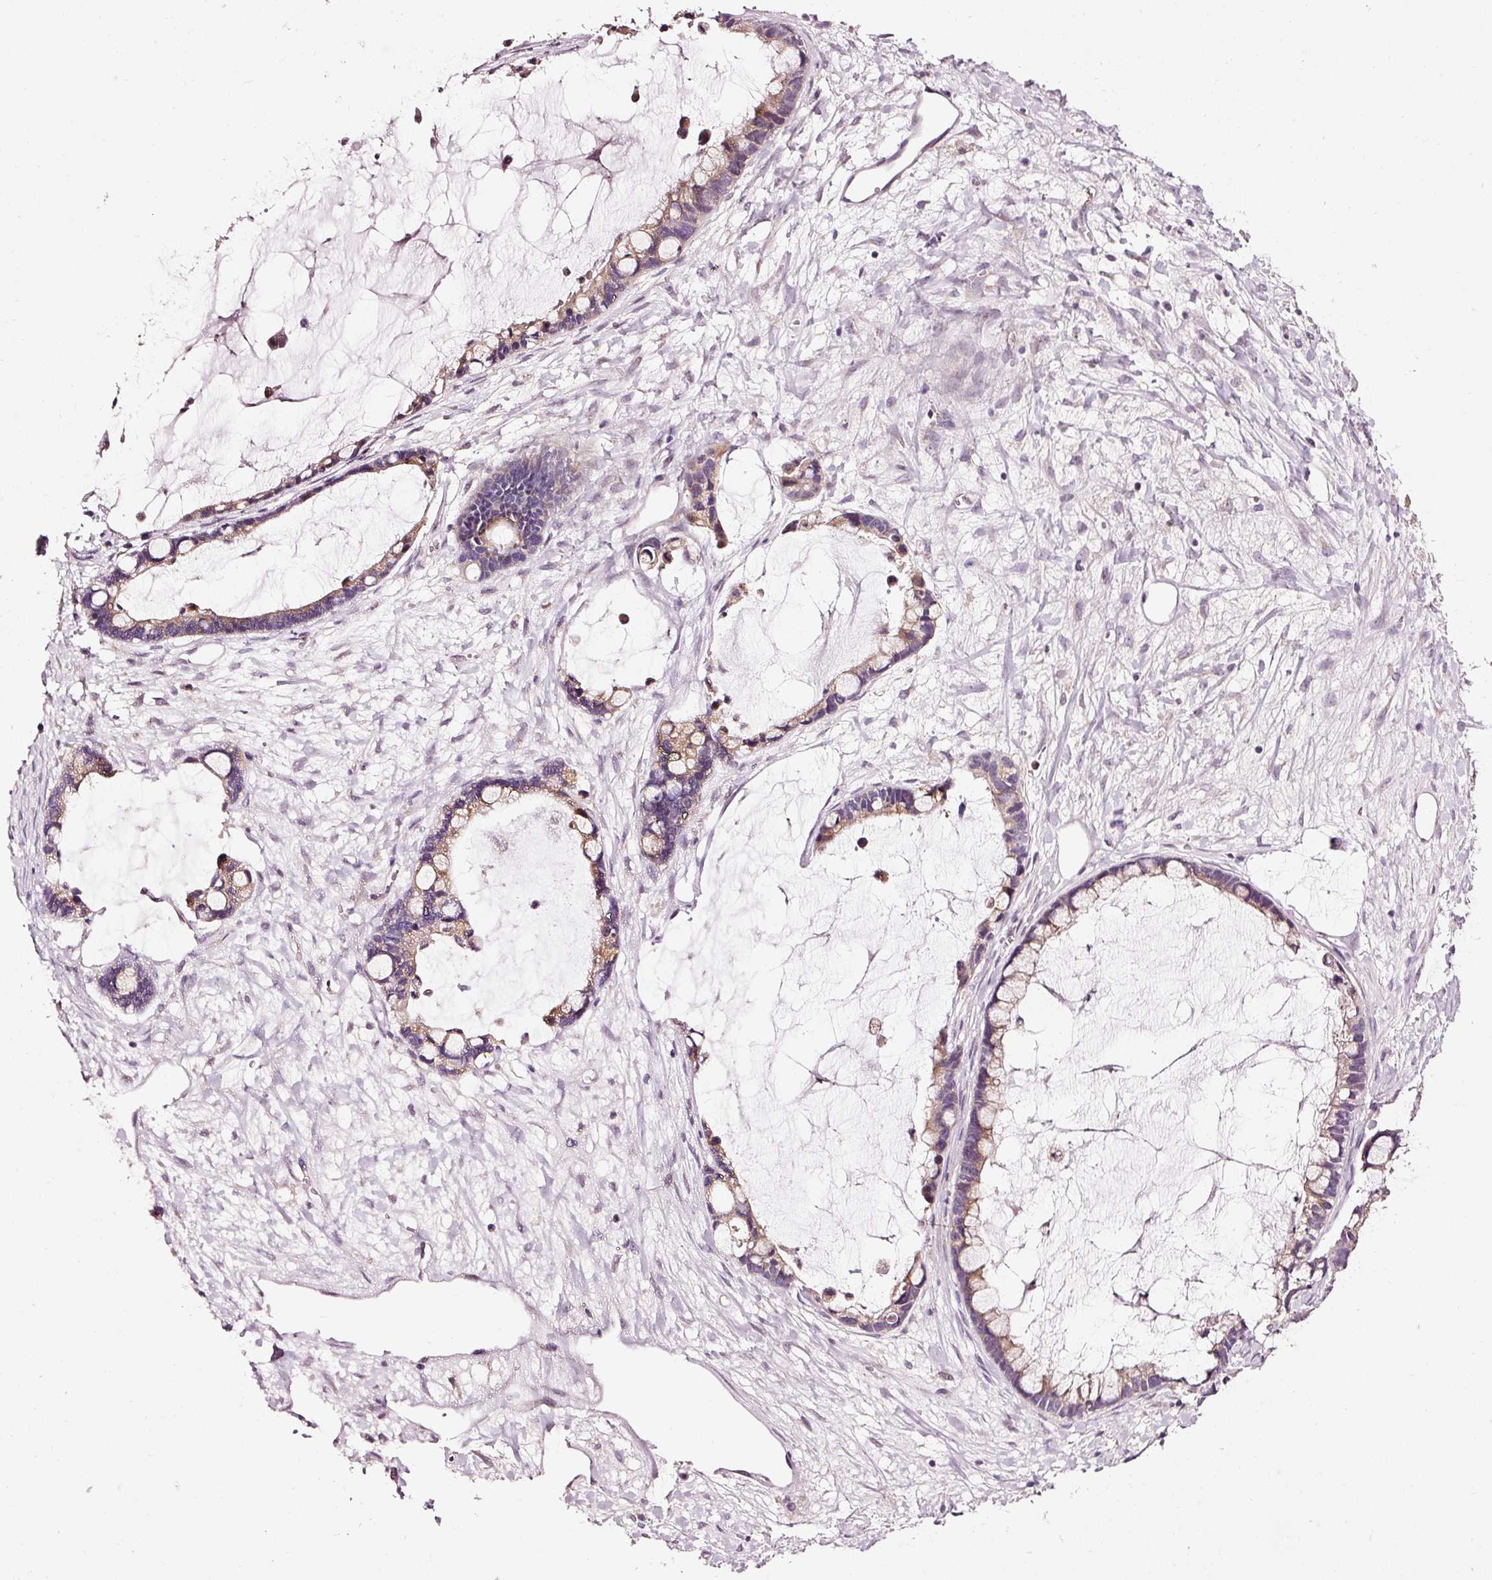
{"staining": {"intensity": "moderate", "quantity": ">75%", "location": "cytoplasmic/membranous"}, "tissue": "ovarian cancer", "cell_type": "Tumor cells", "image_type": "cancer", "snomed": [{"axis": "morphology", "description": "Cystadenocarcinoma, mucinous, NOS"}, {"axis": "topography", "description": "Ovary"}], "caption": "Immunohistochemical staining of human mucinous cystadenocarcinoma (ovarian) displays medium levels of moderate cytoplasmic/membranous protein expression in approximately >75% of tumor cells.", "gene": "NAPA", "patient": {"sex": "female", "age": 63}}